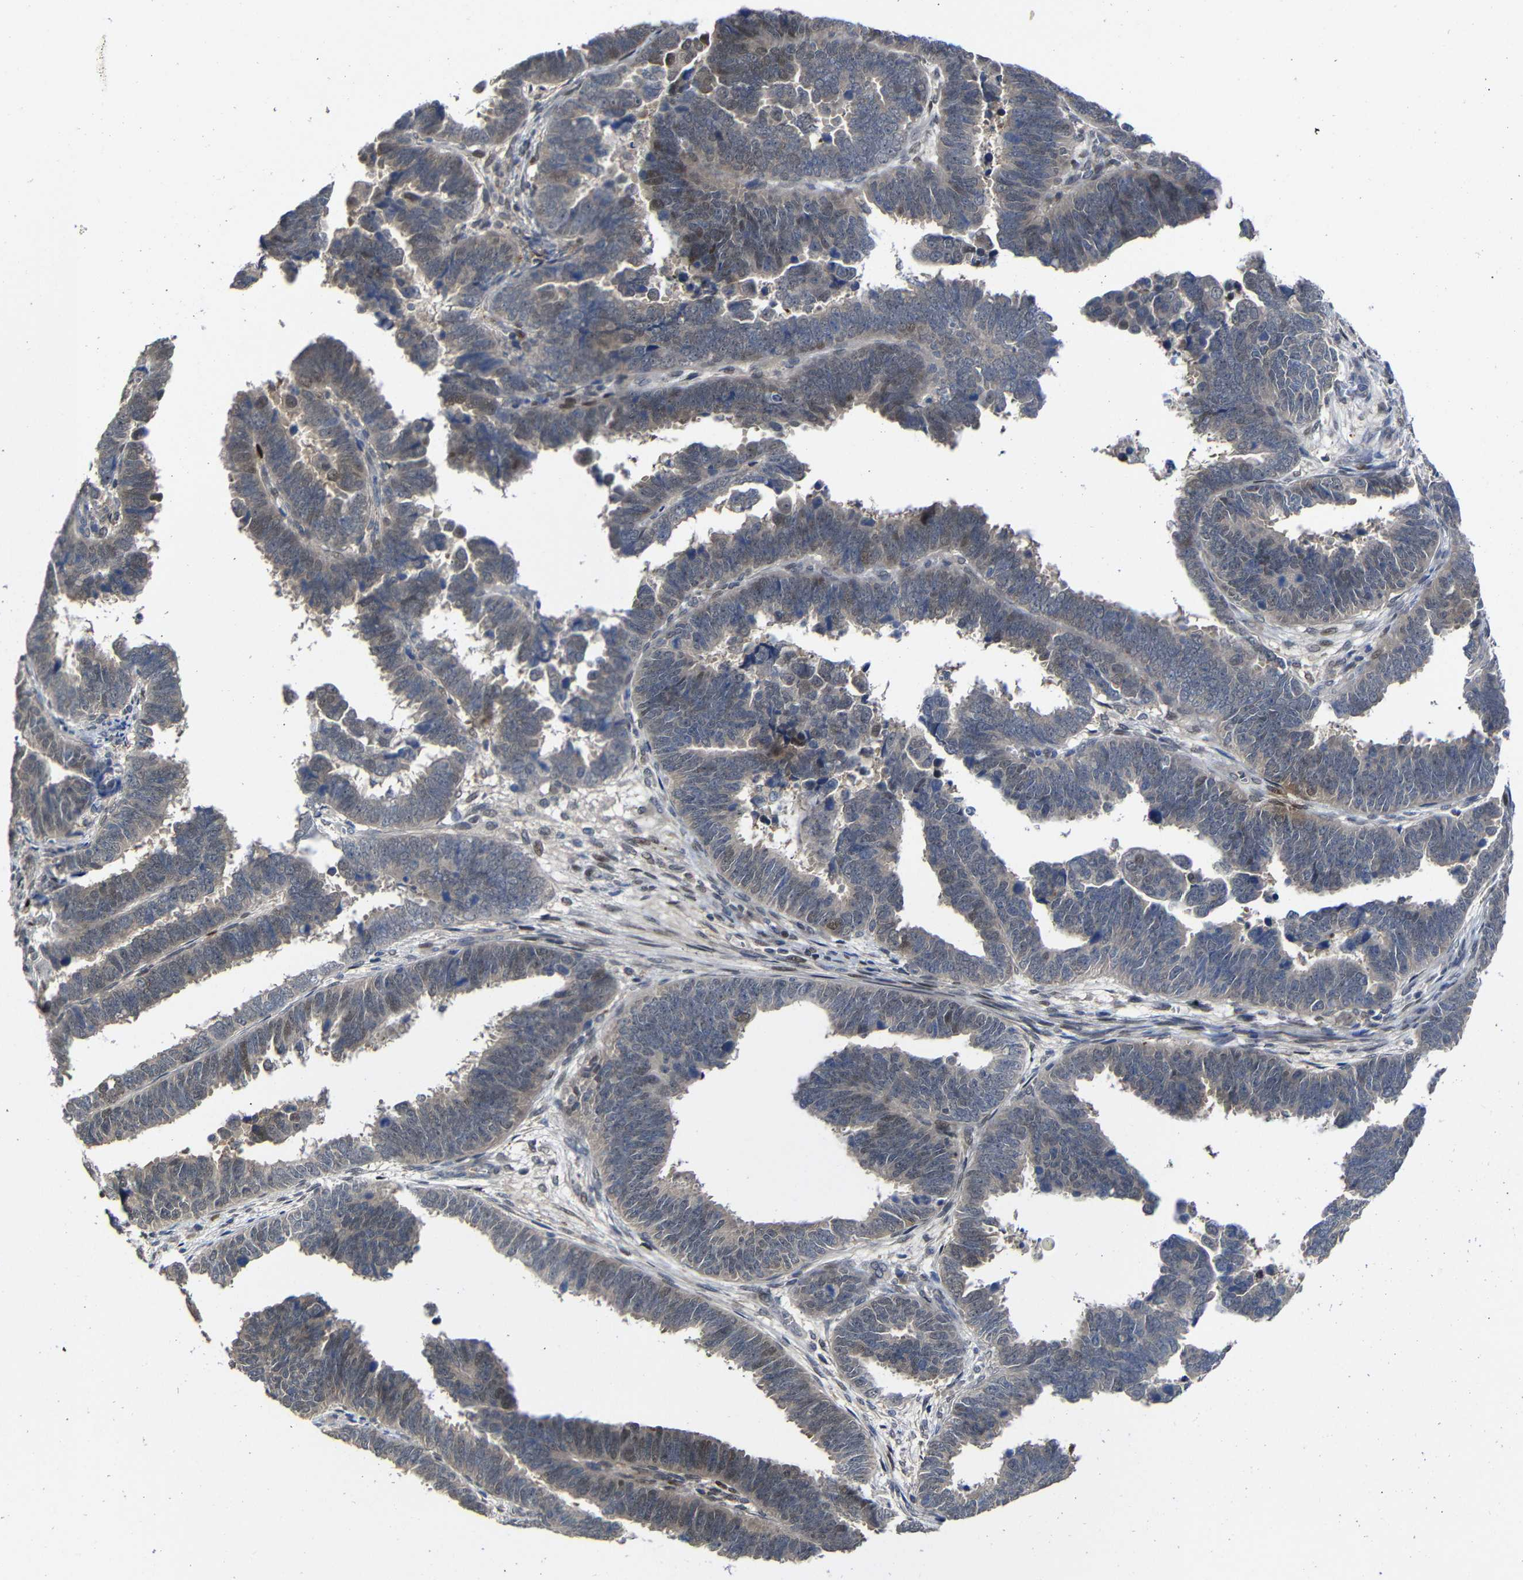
{"staining": {"intensity": "weak", "quantity": "25%-75%", "location": "cytoplasmic/membranous"}, "tissue": "endometrial cancer", "cell_type": "Tumor cells", "image_type": "cancer", "snomed": [{"axis": "morphology", "description": "Adenocarcinoma, NOS"}, {"axis": "topography", "description": "Endometrium"}], "caption": "A photomicrograph showing weak cytoplasmic/membranous expression in approximately 25%-75% of tumor cells in adenocarcinoma (endometrial), as visualized by brown immunohistochemical staining.", "gene": "ATG12", "patient": {"sex": "female", "age": 75}}